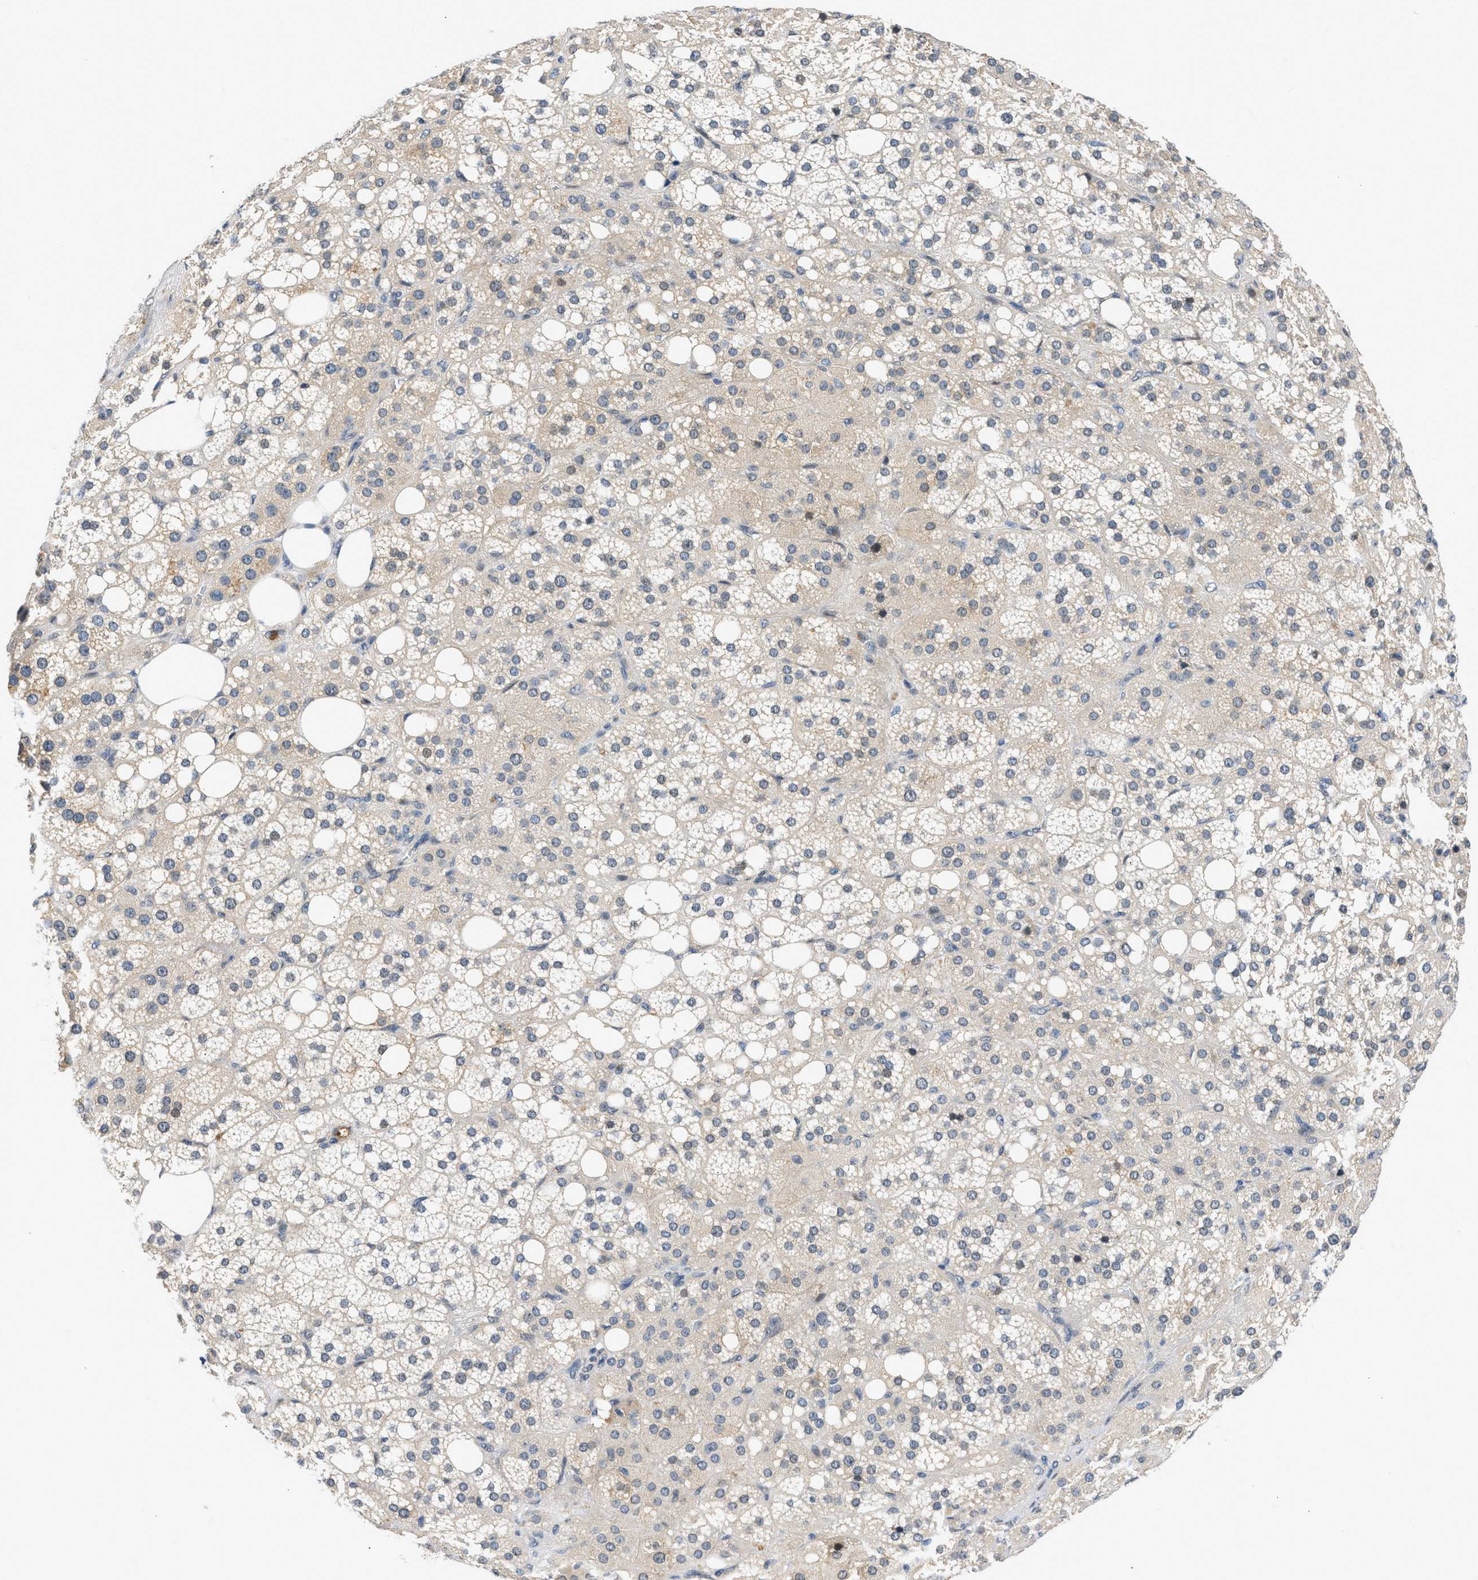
{"staining": {"intensity": "moderate", "quantity": "<25%", "location": "cytoplasmic/membranous,nuclear"}, "tissue": "adrenal gland", "cell_type": "Glandular cells", "image_type": "normal", "snomed": [{"axis": "morphology", "description": "Normal tissue, NOS"}, {"axis": "topography", "description": "Adrenal gland"}], "caption": "Protein expression analysis of unremarkable human adrenal gland reveals moderate cytoplasmic/membranous,nuclear expression in about <25% of glandular cells. The protein of interest is stained brown, and the nuclei are stained in blue (DAB IHC with brightfield microscopy, high magnification).", "gene": "OLIG3", "patient": {"sex": "female", "age": 59}}